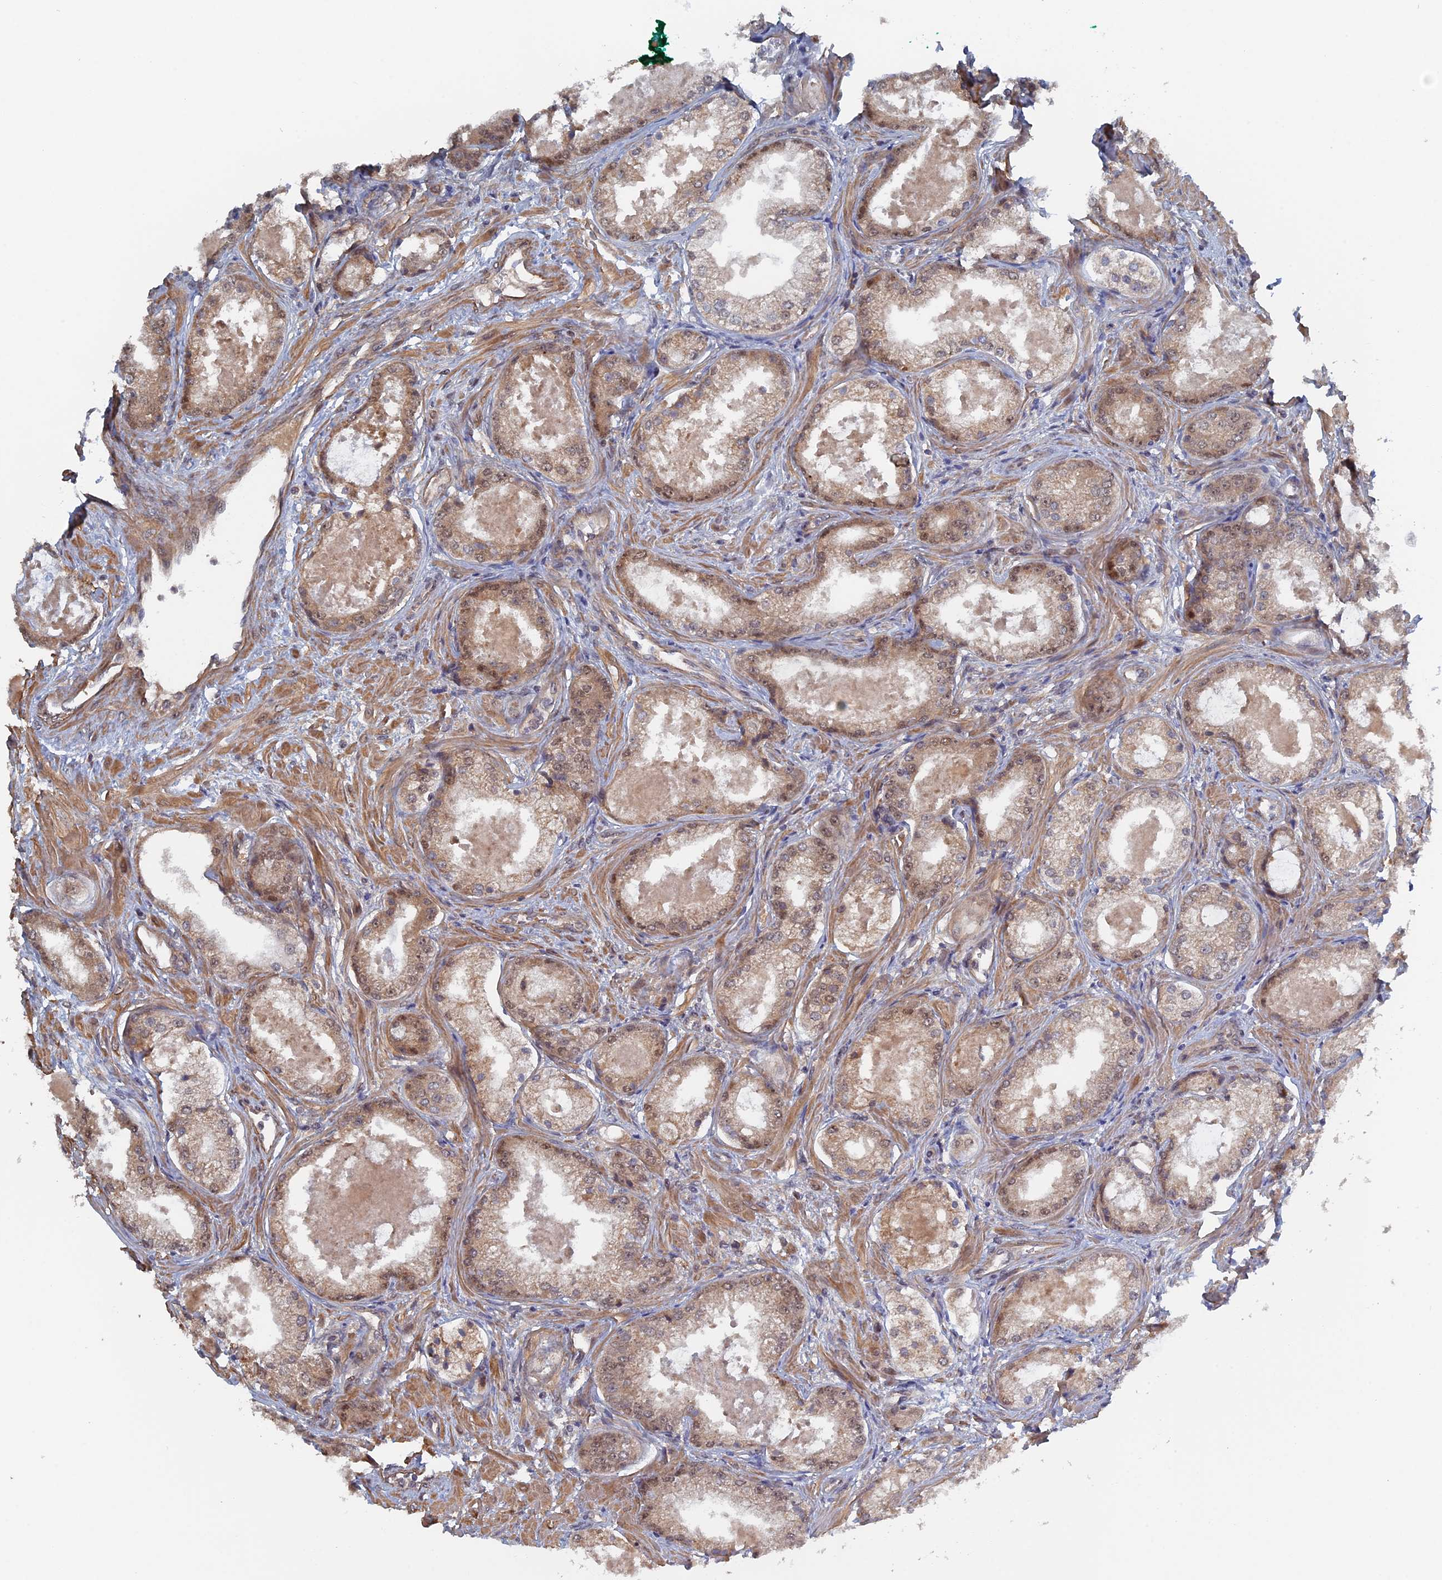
{"staining": {"intensity": "weak", "quantity": ">75%", "location": "cytoplasmic/membranous,nuclear"}, "tissue": "prostate cancer", "cell_type": "Tumor cells", "image_type": "cancer", "snomed": [{"axis": "morphology", "description": "Adenocarcinoma, Low grade"}, {"axis": "topography", "description": "Prostate"}], "caption": "Prostate cancer (adenocarcinoma (low-grade)) was stained to show a protein in brown. There is low levels of weak cytoplasmic/membranous and nuclear positivity in about >75% of tumor cells. (DAB IHC, brown staining for protein, blue staining for nuclei).", "gene": "ELOVL6", "patient": {"sex": "male", "age": 68}}